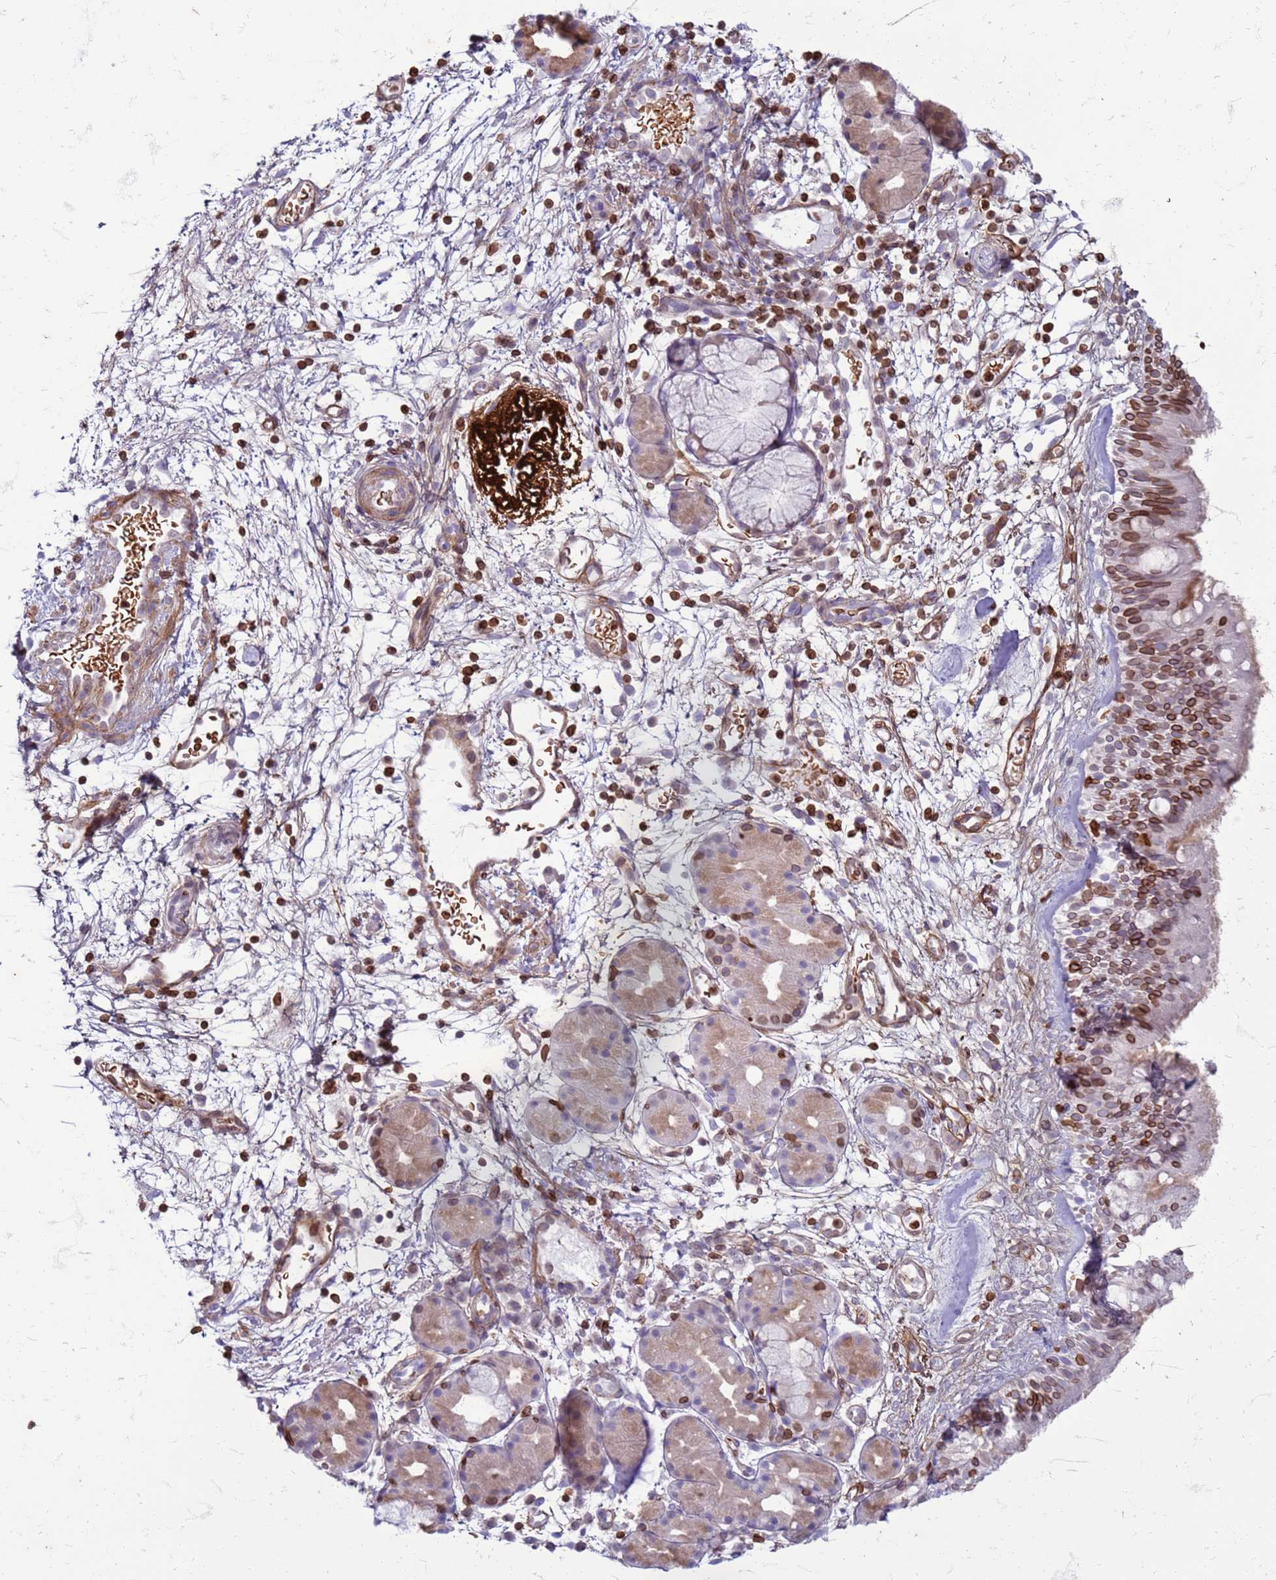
{"staining": {"intensity": "moderate", "quantity": ">75%", "location": "cytoplasmic/membranous,nuclear"}, "tissue": "nasopharynx", "cell_type": "Respiratory epithelial cells", "image_type": "normal", "snomed": [{"axis": "morphology", "description": "Normal tissue, NOS"}, {"axis": "topography", "description": "Nasopharynx"}], "caption": "A brown stain highlights moderate cytoplasmic/membranous,nuclear positivity of a protein in respiratory epithelial cells of unremarkable nasopharynx.", "gene": "METTL25B", "patient": {"sex": "female", "age": 81}}